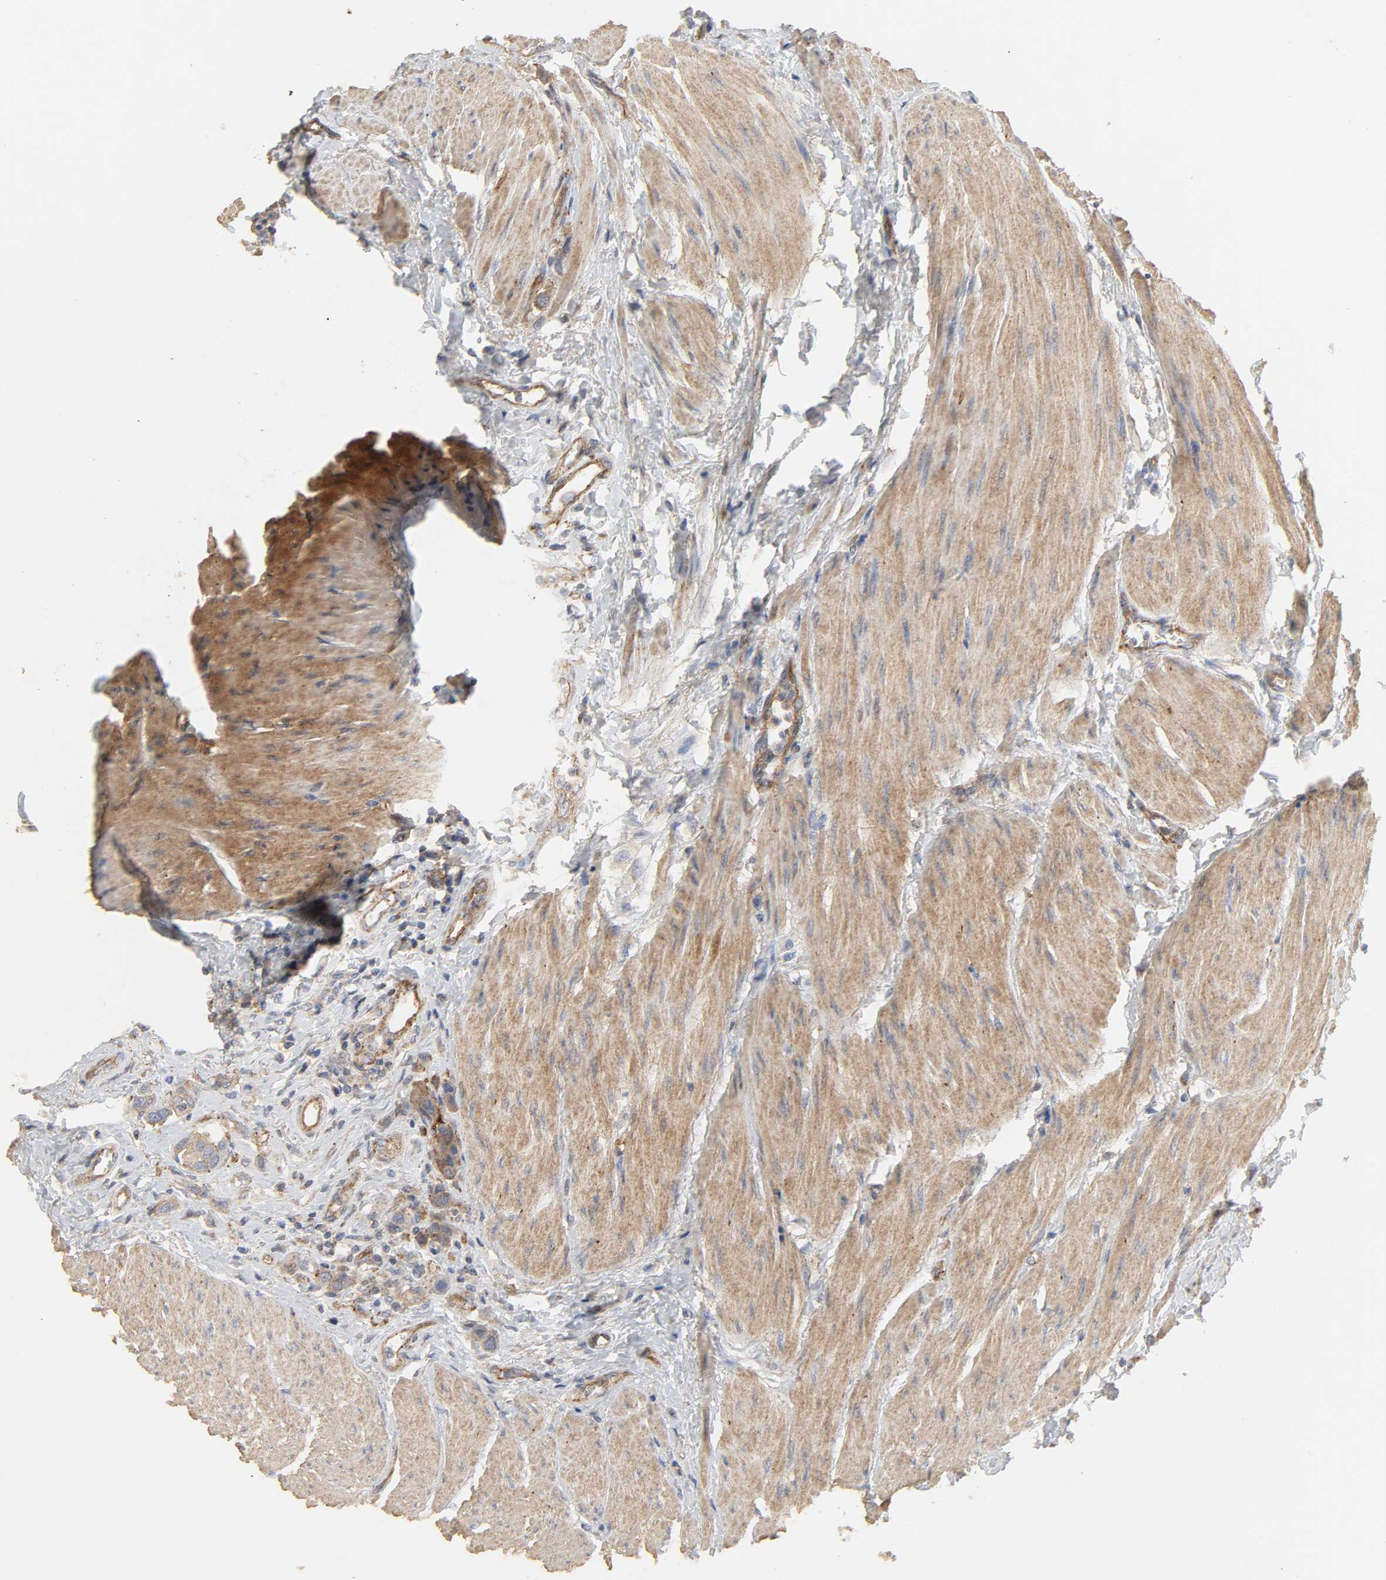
{"staining": {"intensity": "strong", "quantity": ">75%", "location": "cytoplasmic/membranous"}, "tissue": "urothelial cancer", "cell_type": "Tumor cells", "image_type": "cancer", "snomed": [{"axis": "morphology", "description": "Urothelial carcinoma, High grade"}, {"axis": "topography", "description": "Urinary bladder"}], "caption": "High-power microscopy captured an immunohistochemistry (IHC) photomicrograph of urothelial cancer, revealing strong cytoplasmic/membranous expression in about >75% of tumor cells.", "gene": "SH3GLB1", "patient": {"sex": "male", "age": 50}}